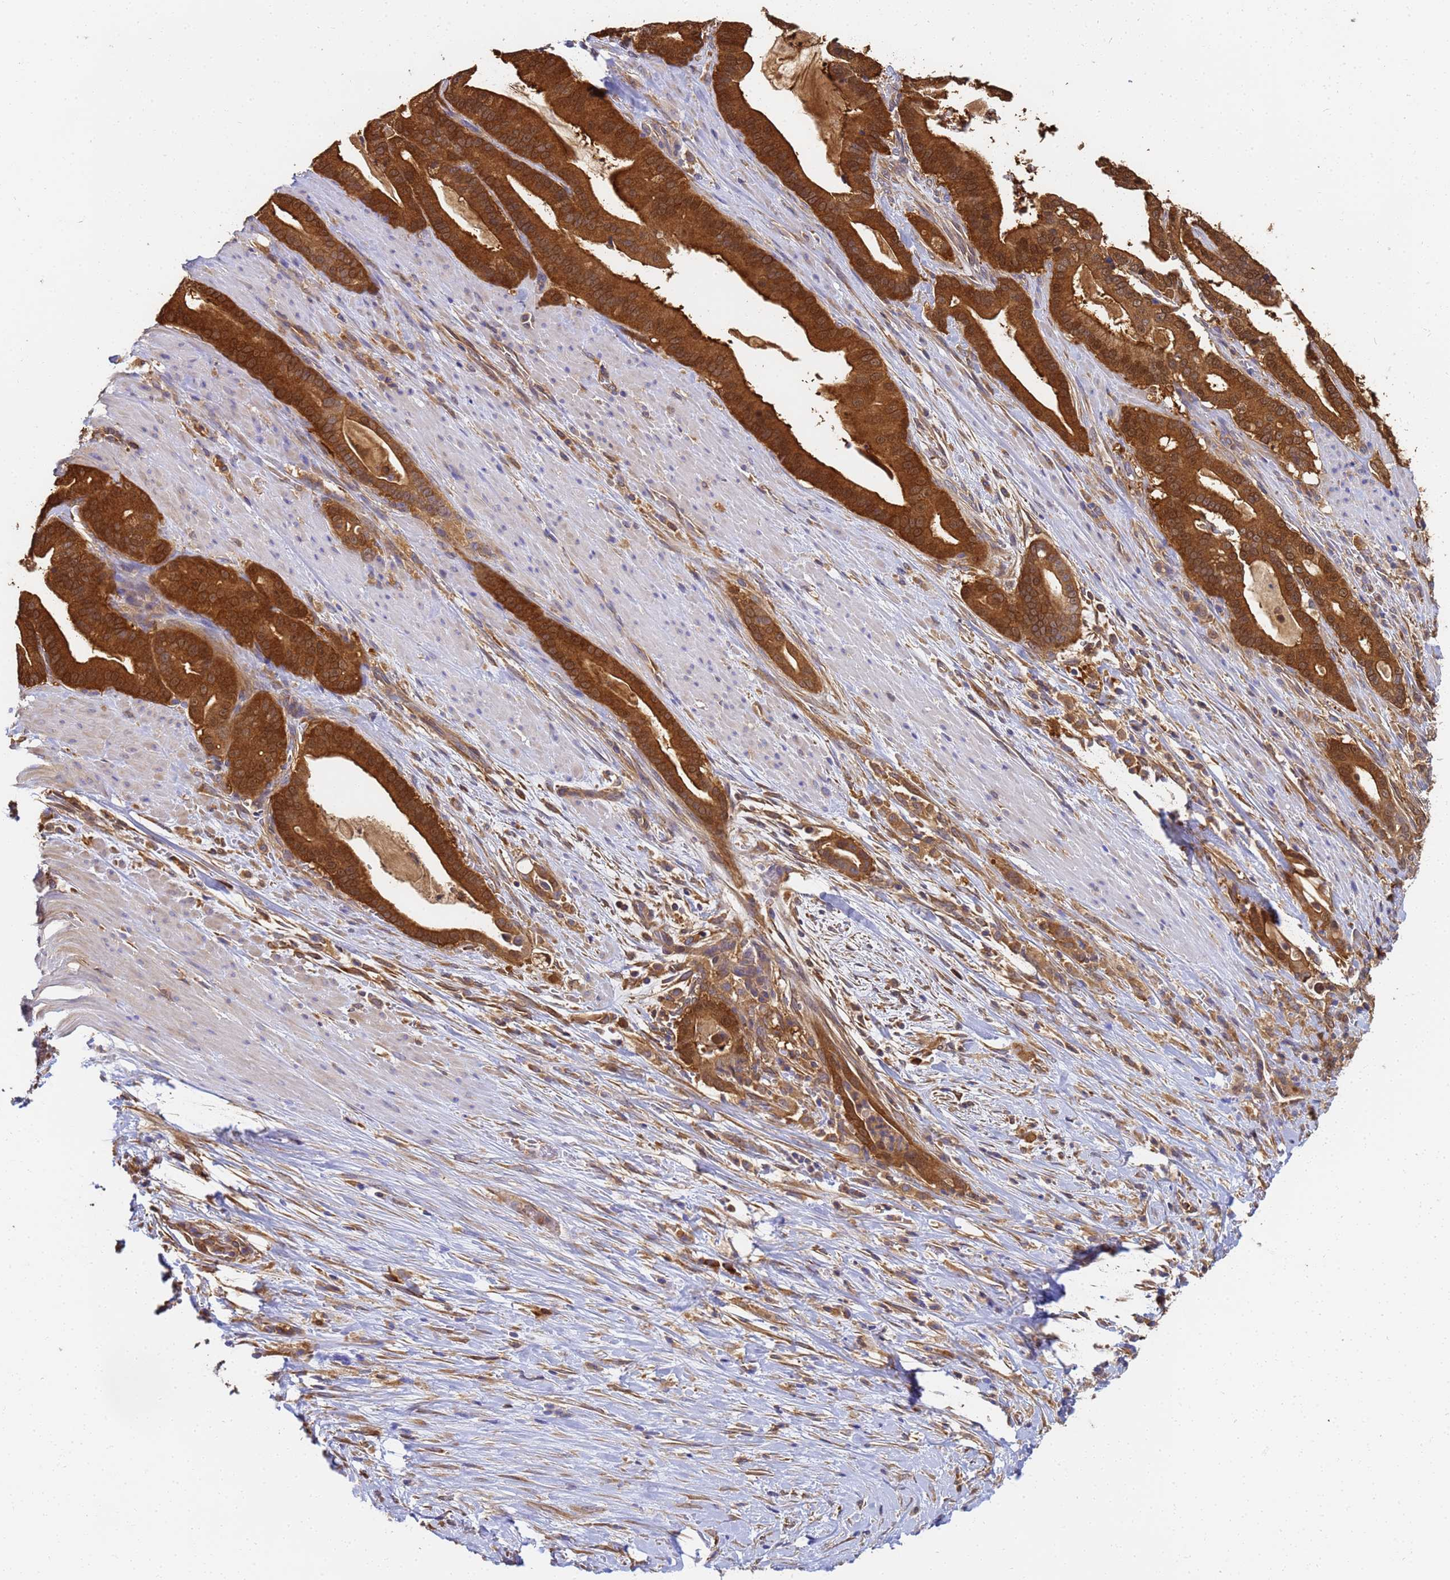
{"staining": {"intensity": "moderate", "quantity": ">75%", "location": "cytoplasmic/membranous"}, "tissue": "pancreatic cancer", "cell_type": "Tumor cells", "image_type": "cancer", "snomed": [{"axis": "morphology", "description": "Adenocarcinoma, NOS"}, {"axis": "topography", "description": "Pancreas"}], "caption": "Tumor cells reveal medium levels of moderate cytoplasmic/membranous expression in about >75% of cells in adenocarcinoma (pancreatic).", "gene": "NME1-NME2", "patient": {"sex": "male", "age": 63}}